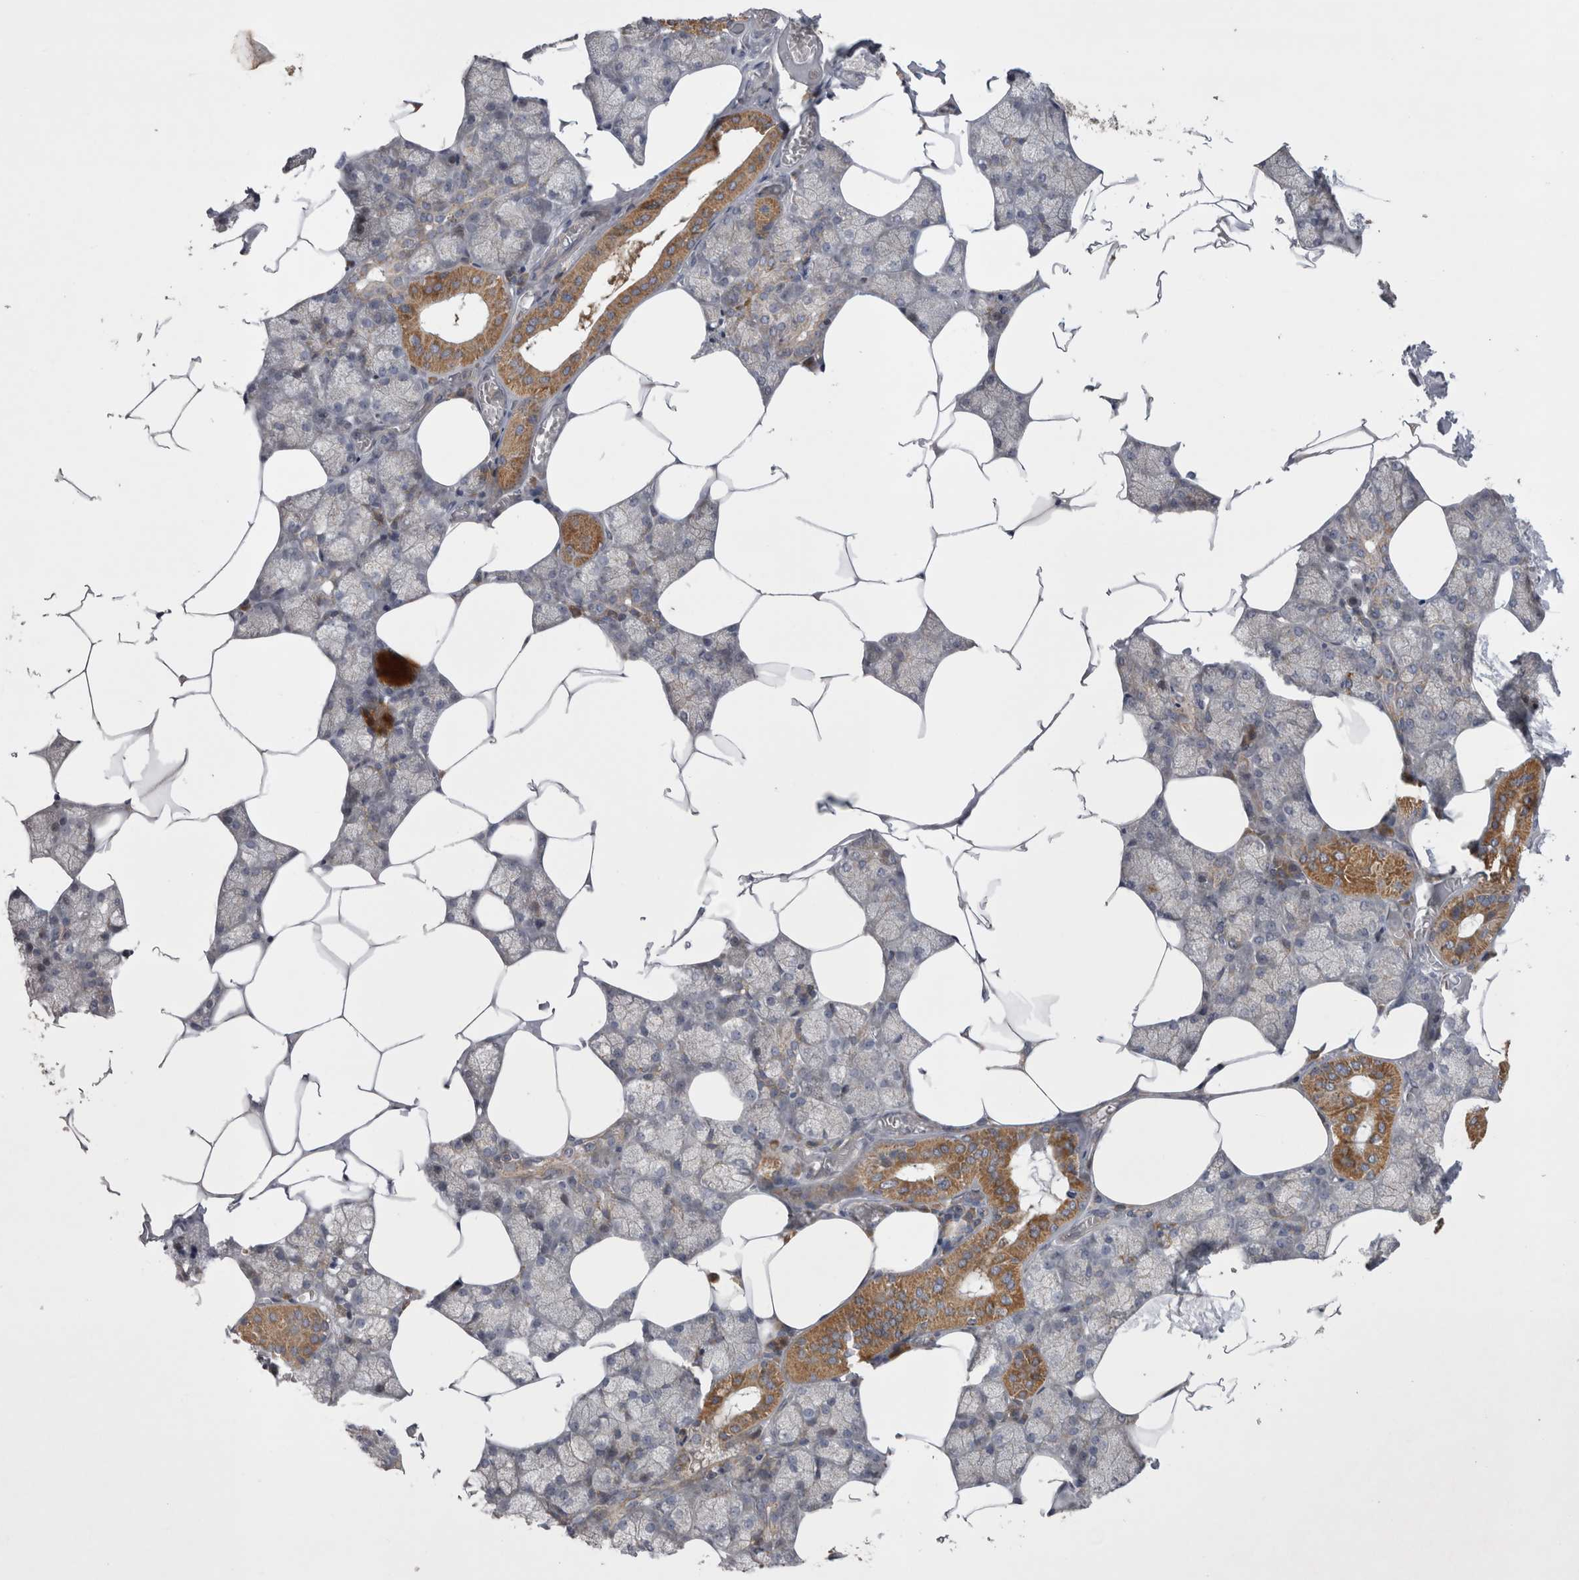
{"staining": {"intensity": "moderate", "quantity": "<25%", "location": "cytoplasmic/membranous"}, "tissue": "salivary gland", "cell_type": "Glandular cells", "image_type": "normal", "snomed": [{"axis": "morphology", "description": "Normal tissue, NOS"}, {"axis": "topography", "description": "Salivary gland"}], "caption": "Salivary gland stained for a protein reveals moderate cytoplasmic/membranous positivity in glandular cells.", "gene": "TSPOAP1", "patient": {"sex": "male", "age": 62}}